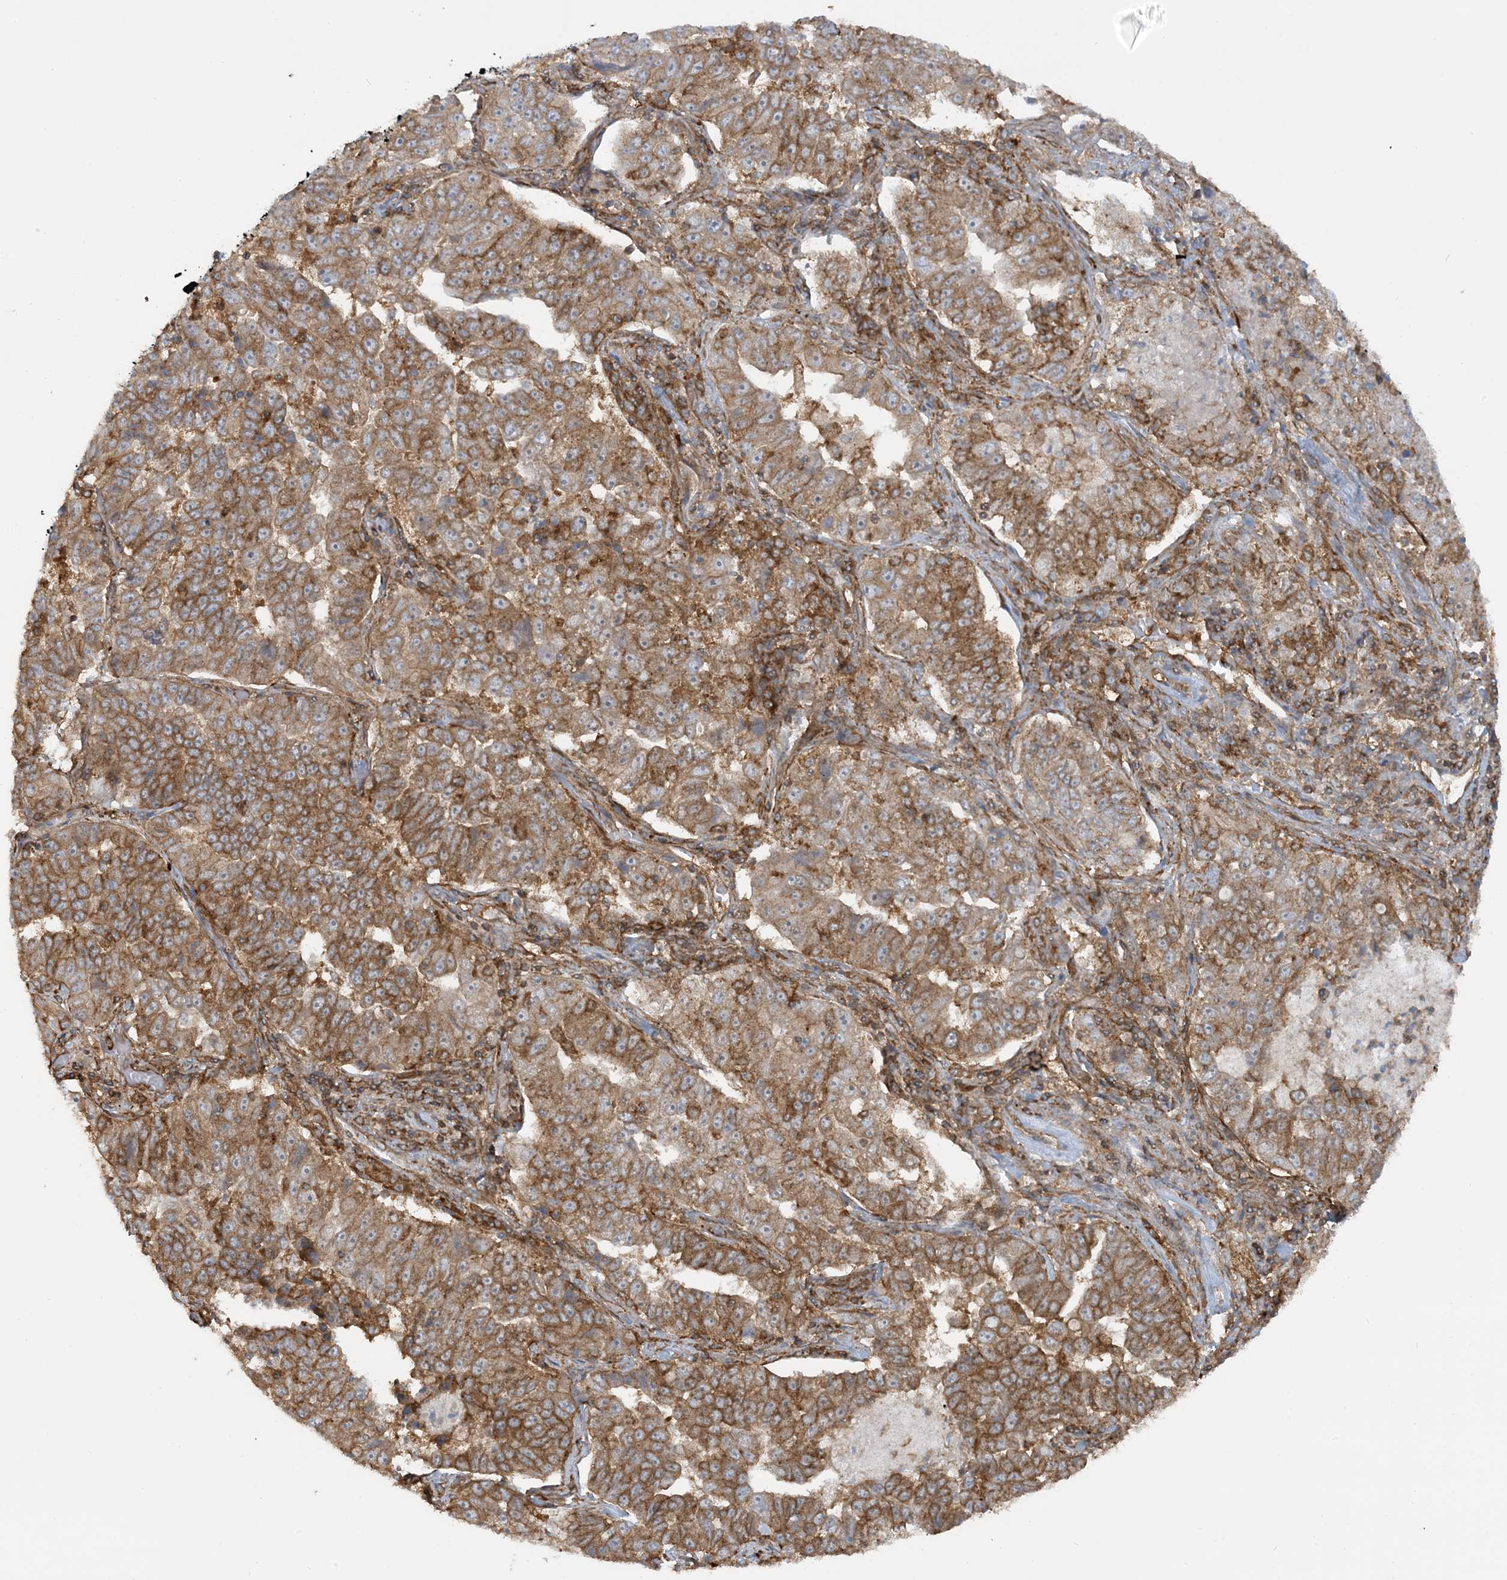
{"staining": {"intensity": "moderate", "quantity": ">75%", "location": "cytoplasmic/membranous"}, "tissue": "lung cancer", "cell_type": "Tumor cells", "image_type": "cancer", "snomed": [{"axis": "morphology", "description": "Adenocarcinoma, NOS"}, {"axis": "topography", "description": "Lung"}], "caption": "This is an image of immunohistochemistry (IHC) staining of lung cancer (adenocarcinoma), which shows moderate expression in the cytoplasmic/membranous of tumor cells.", "gene": "STAM2", "patient": {"sex": "female", "age": 51}}